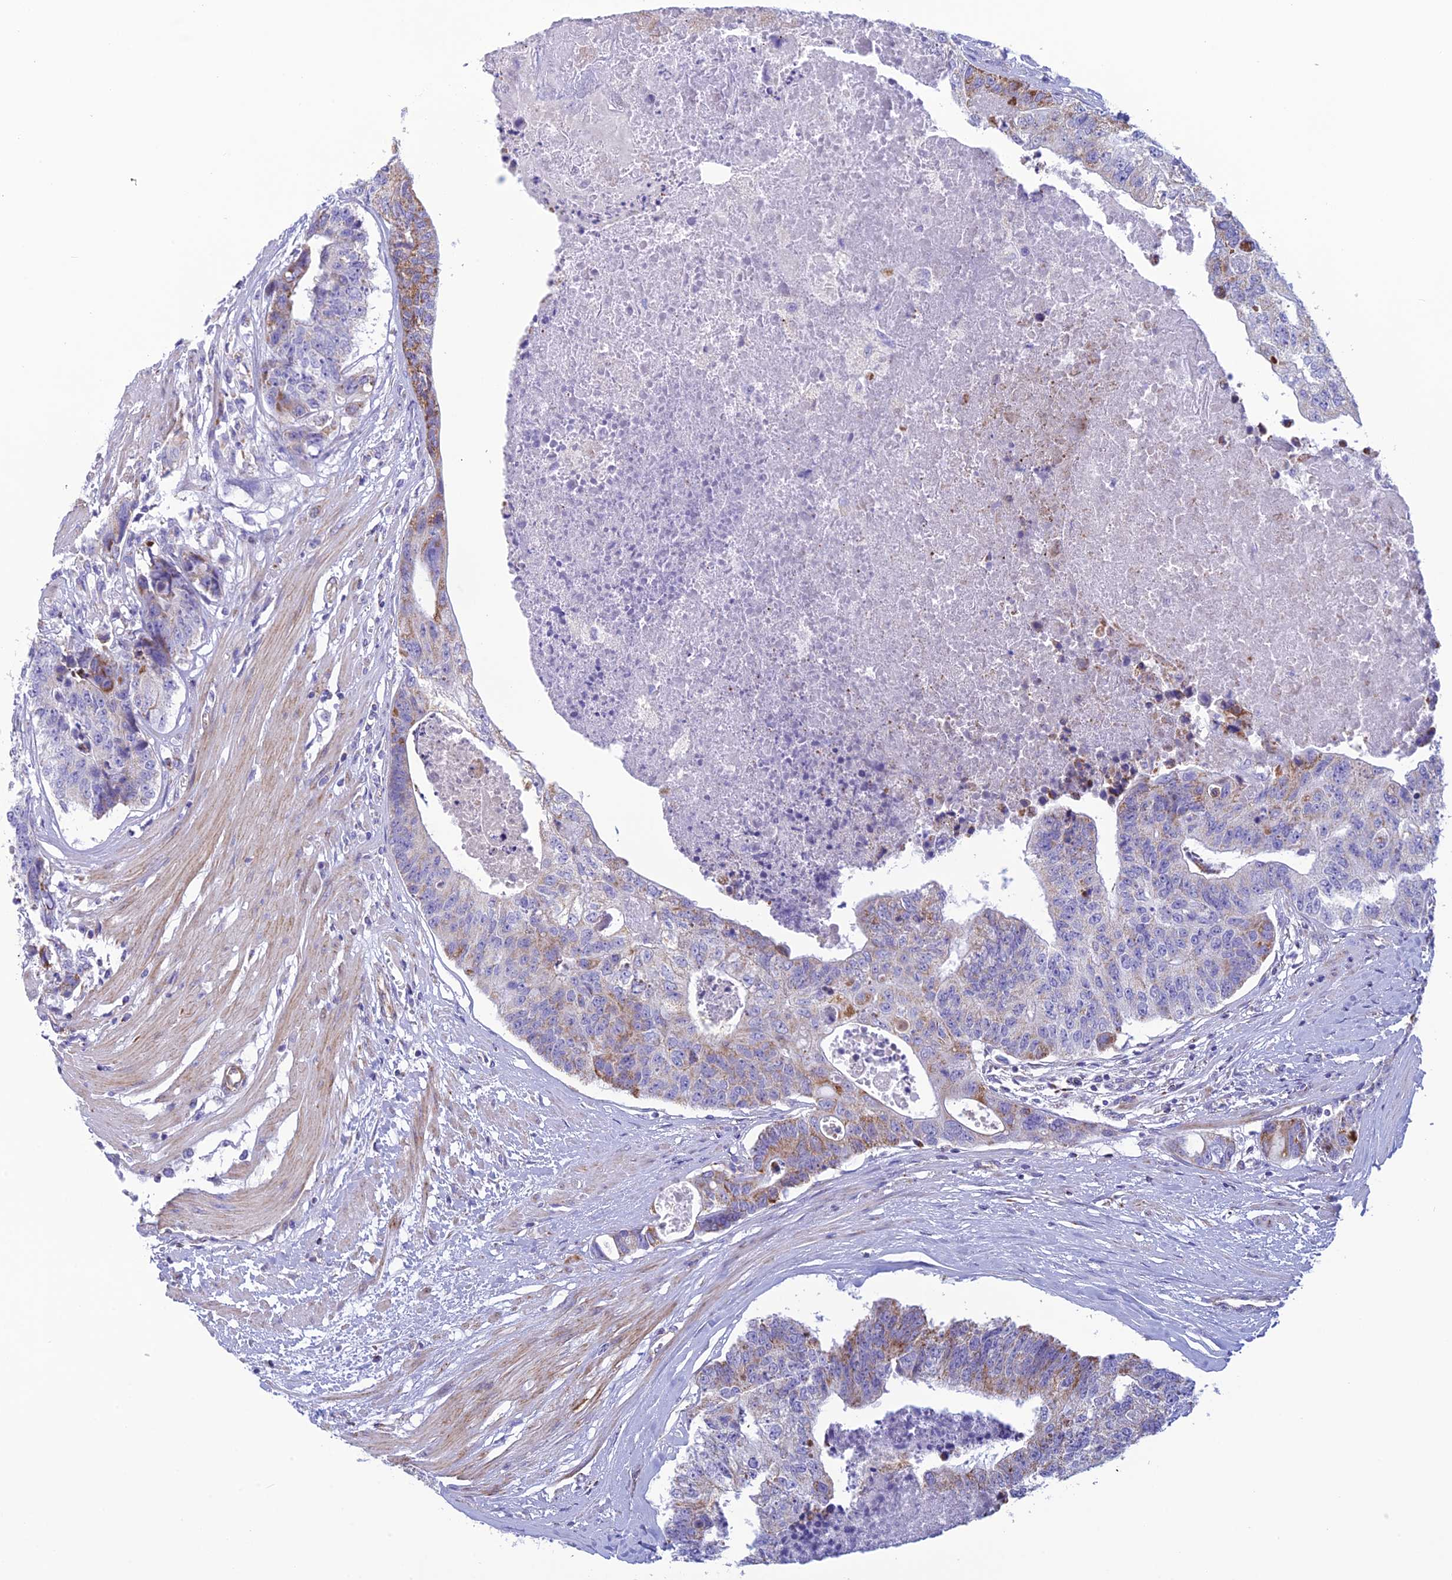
{"staining": {"intensity": "moderate", "quantity": "25%-75%", "location": "cytoplasmic/membranous"}, "tissue": "colorectal cancer", "cell_type": "Tumor cells", "image_type": "cancer", "snomed": [{"axis": "morphology", "description": "Adenocarcinoma, NOS"}, {"axis": "topography", "description": "Colon"}], "caption": "Immunohistochemical staining of human adenocarcinoma (colorectal) exhibits moderate cytoplasmic/membranous protein expression in approximately 25%-75% of tumor cells.", "gene": "POMGNT1", "patient": {"sex": "female", "age": 67}}